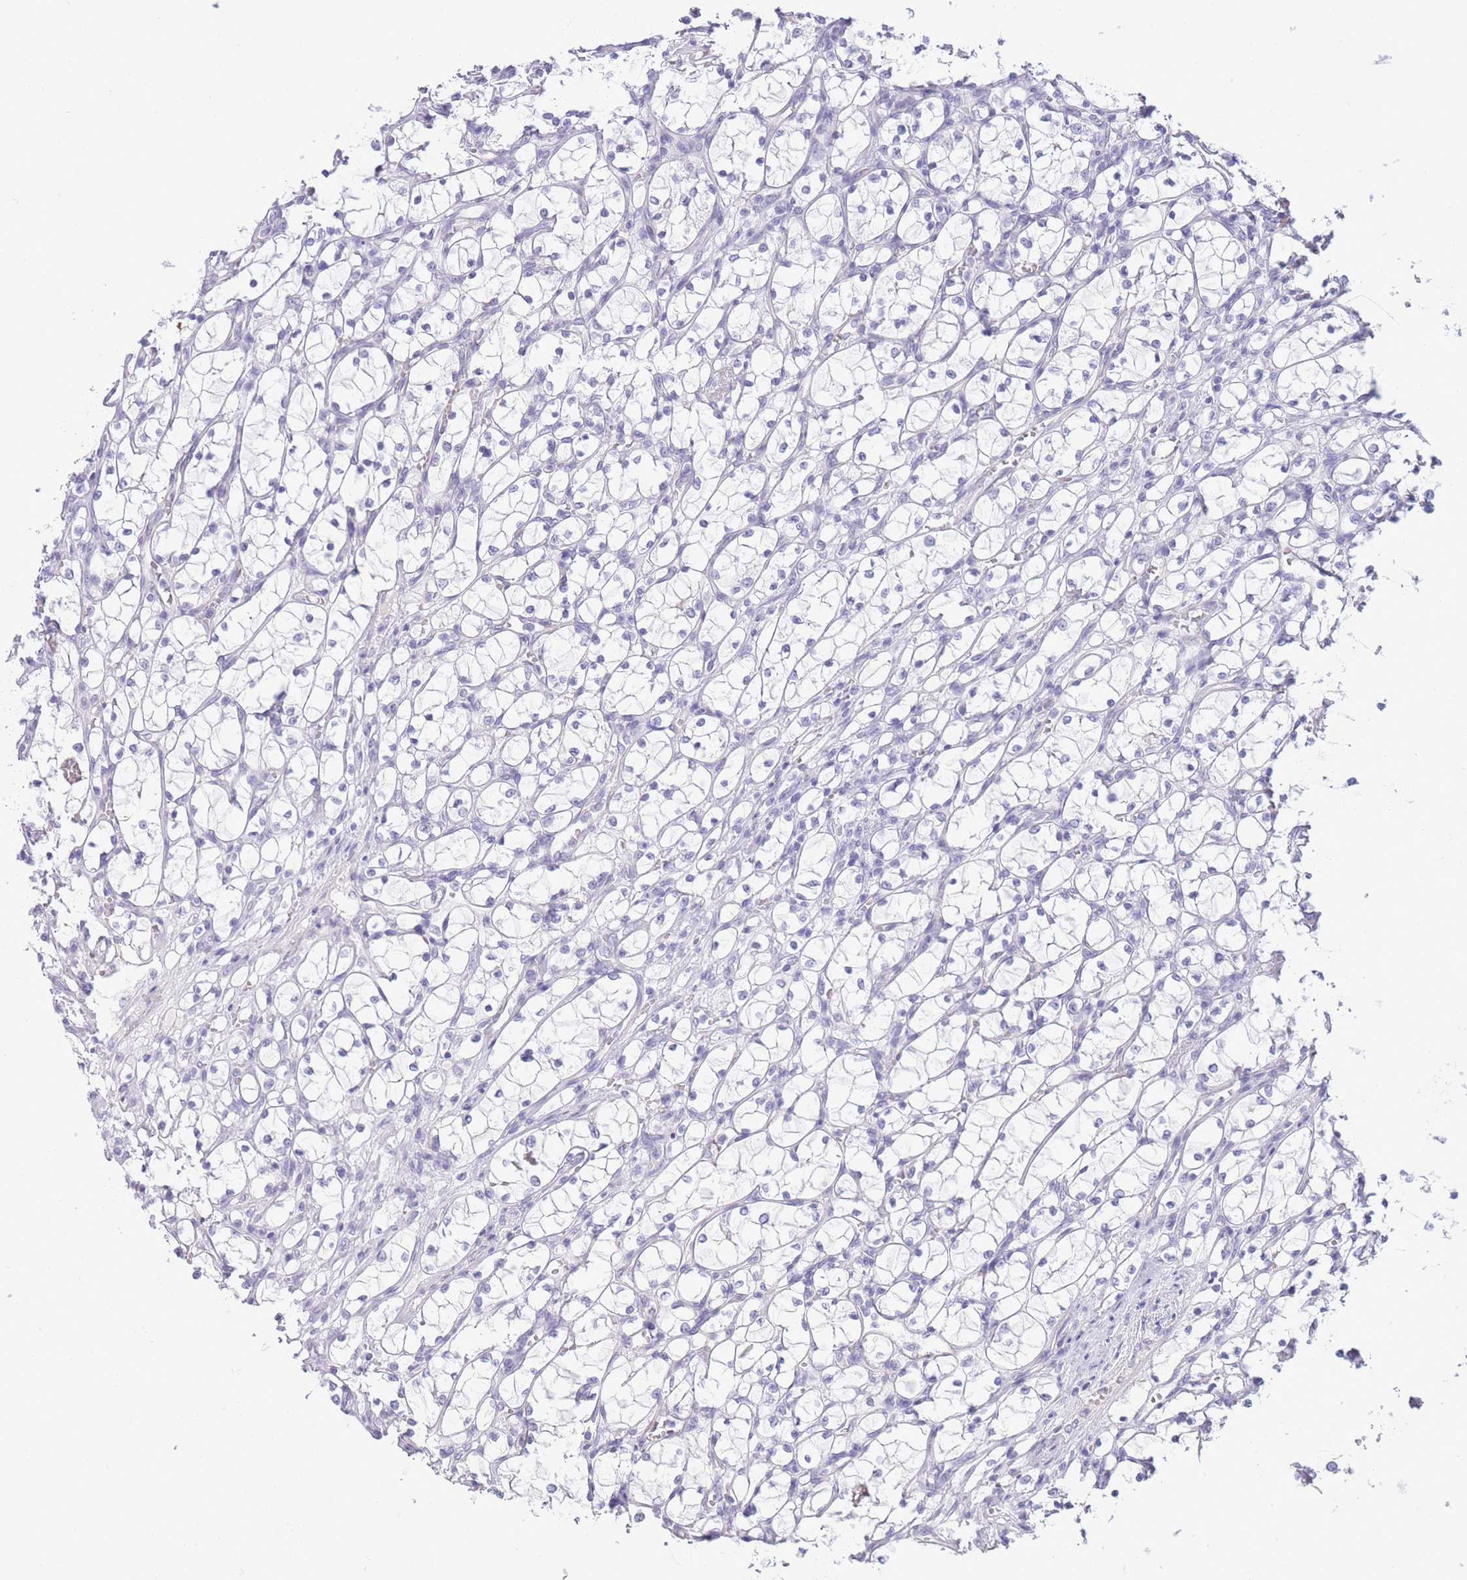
{"staining": {"intensity": "negative", "quantity": "none", "location": "none"}, "tissue": "renal cancer", "cell_type": "Tumor cells", "image_type": "cancer", "snomed": [{"axis": "morphology", "description": "Adenocarcinoma, NOS"}, {"axis": "topography", "description": "Kidney"}], "caption": "Photomicrograph shows no protein expression in tumor cells of adenocarcinoma (renal) tissue. Brightfield microscopy of immunohistochemistry (IHC) stained with DAB (3,3'-diaminobenzidine) (brown) and hematoxylin (blue), captured at high magnification.", "gene": "ASAP3", "patient": {"sex": "female", "age": 69}}